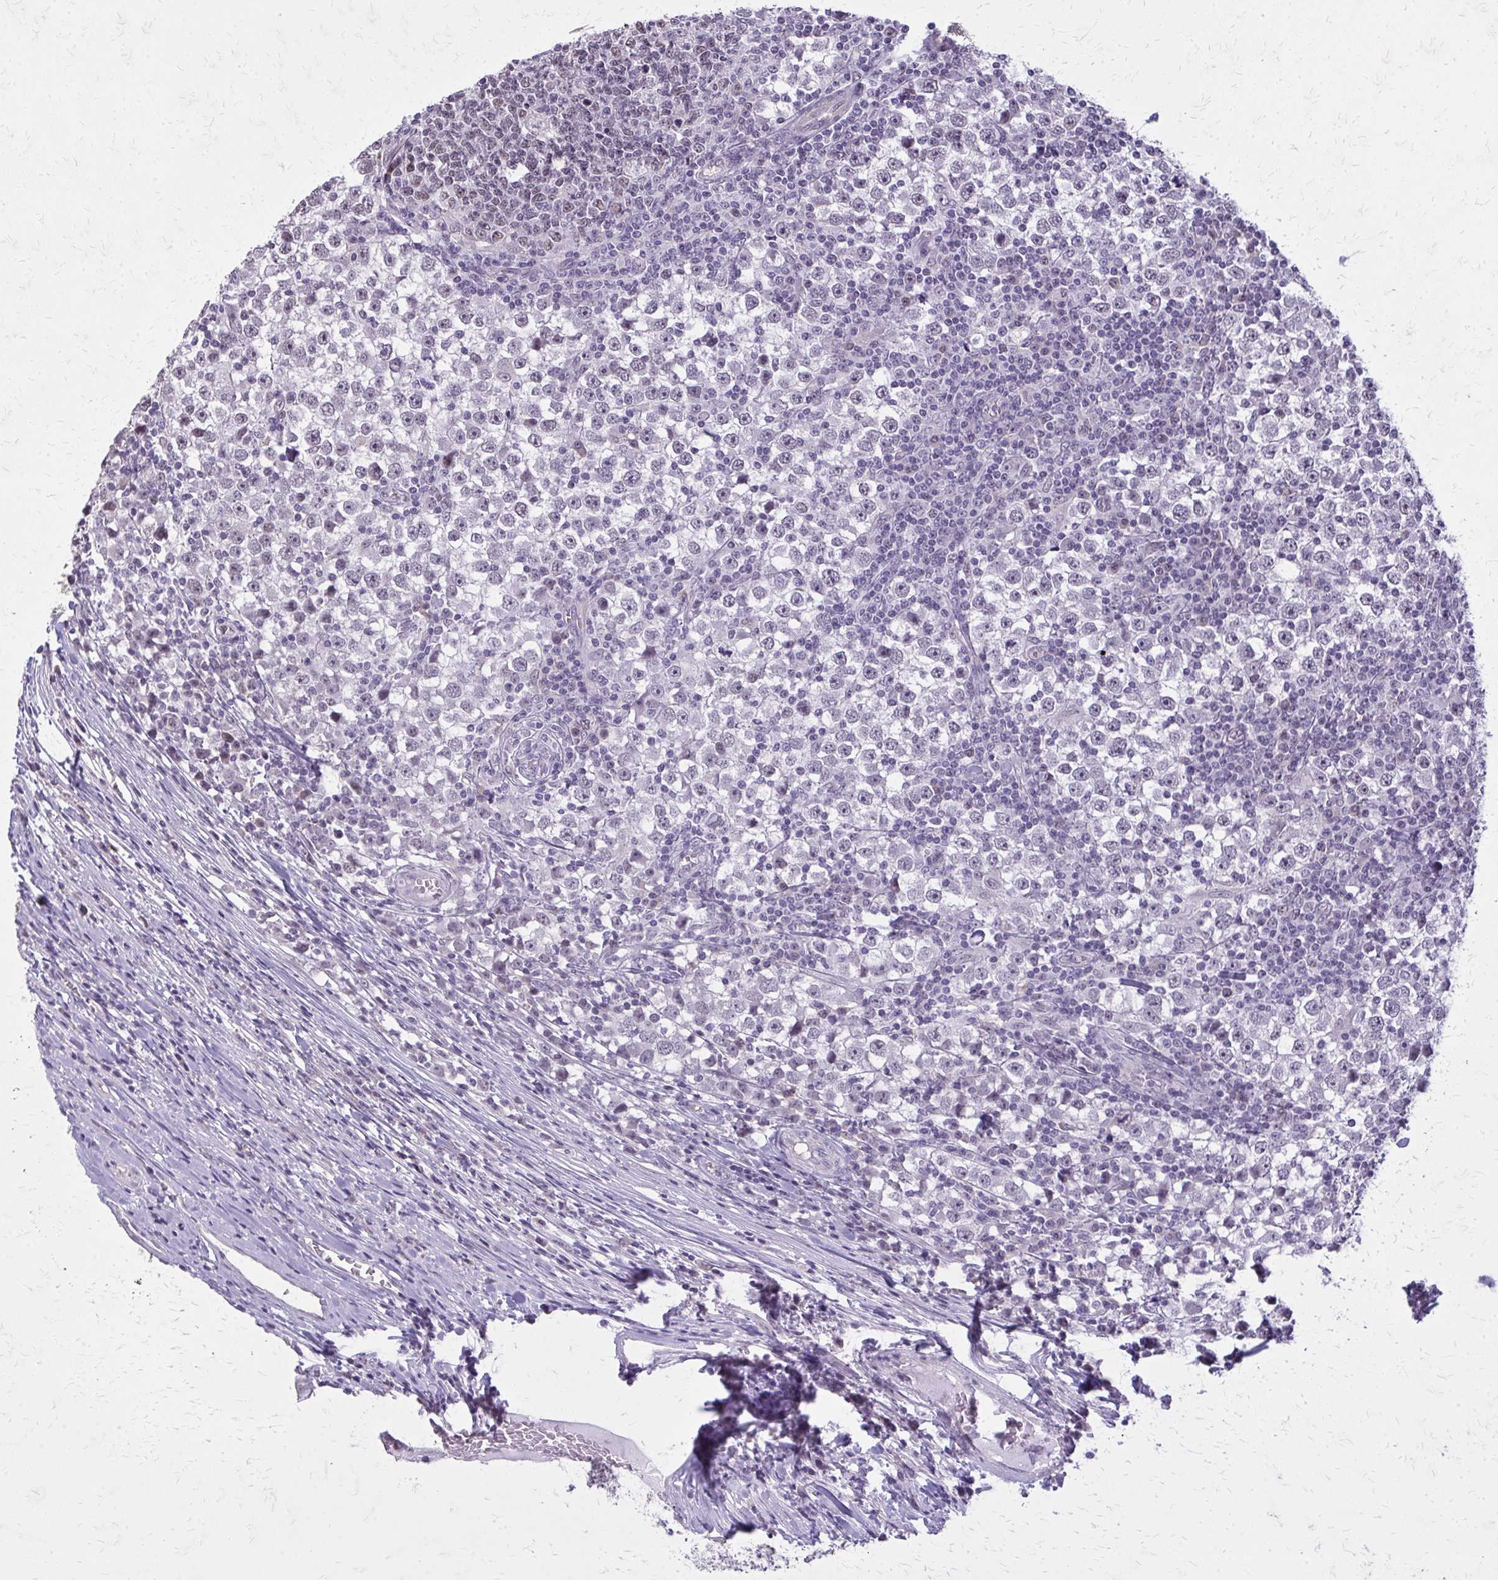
{"staining": {"intensity": "negative", "quantity": "none", "location": "none"}, "tissue": "testis cancer", "cell_type": "Tumor cells", "image_type": "cancer", "snomed": [{"axis": "morphology", "description": "Seminoma, NOS"}, {"axis": "topography", "description": "Testis"}], "caption": "A high-resolution image shows immunohistochemistry staining of seminoma (testis), which reveals no significant expression in tumor cells.", "gene": "PLCB1", "patient": {"sex": "male", "age": 65}}